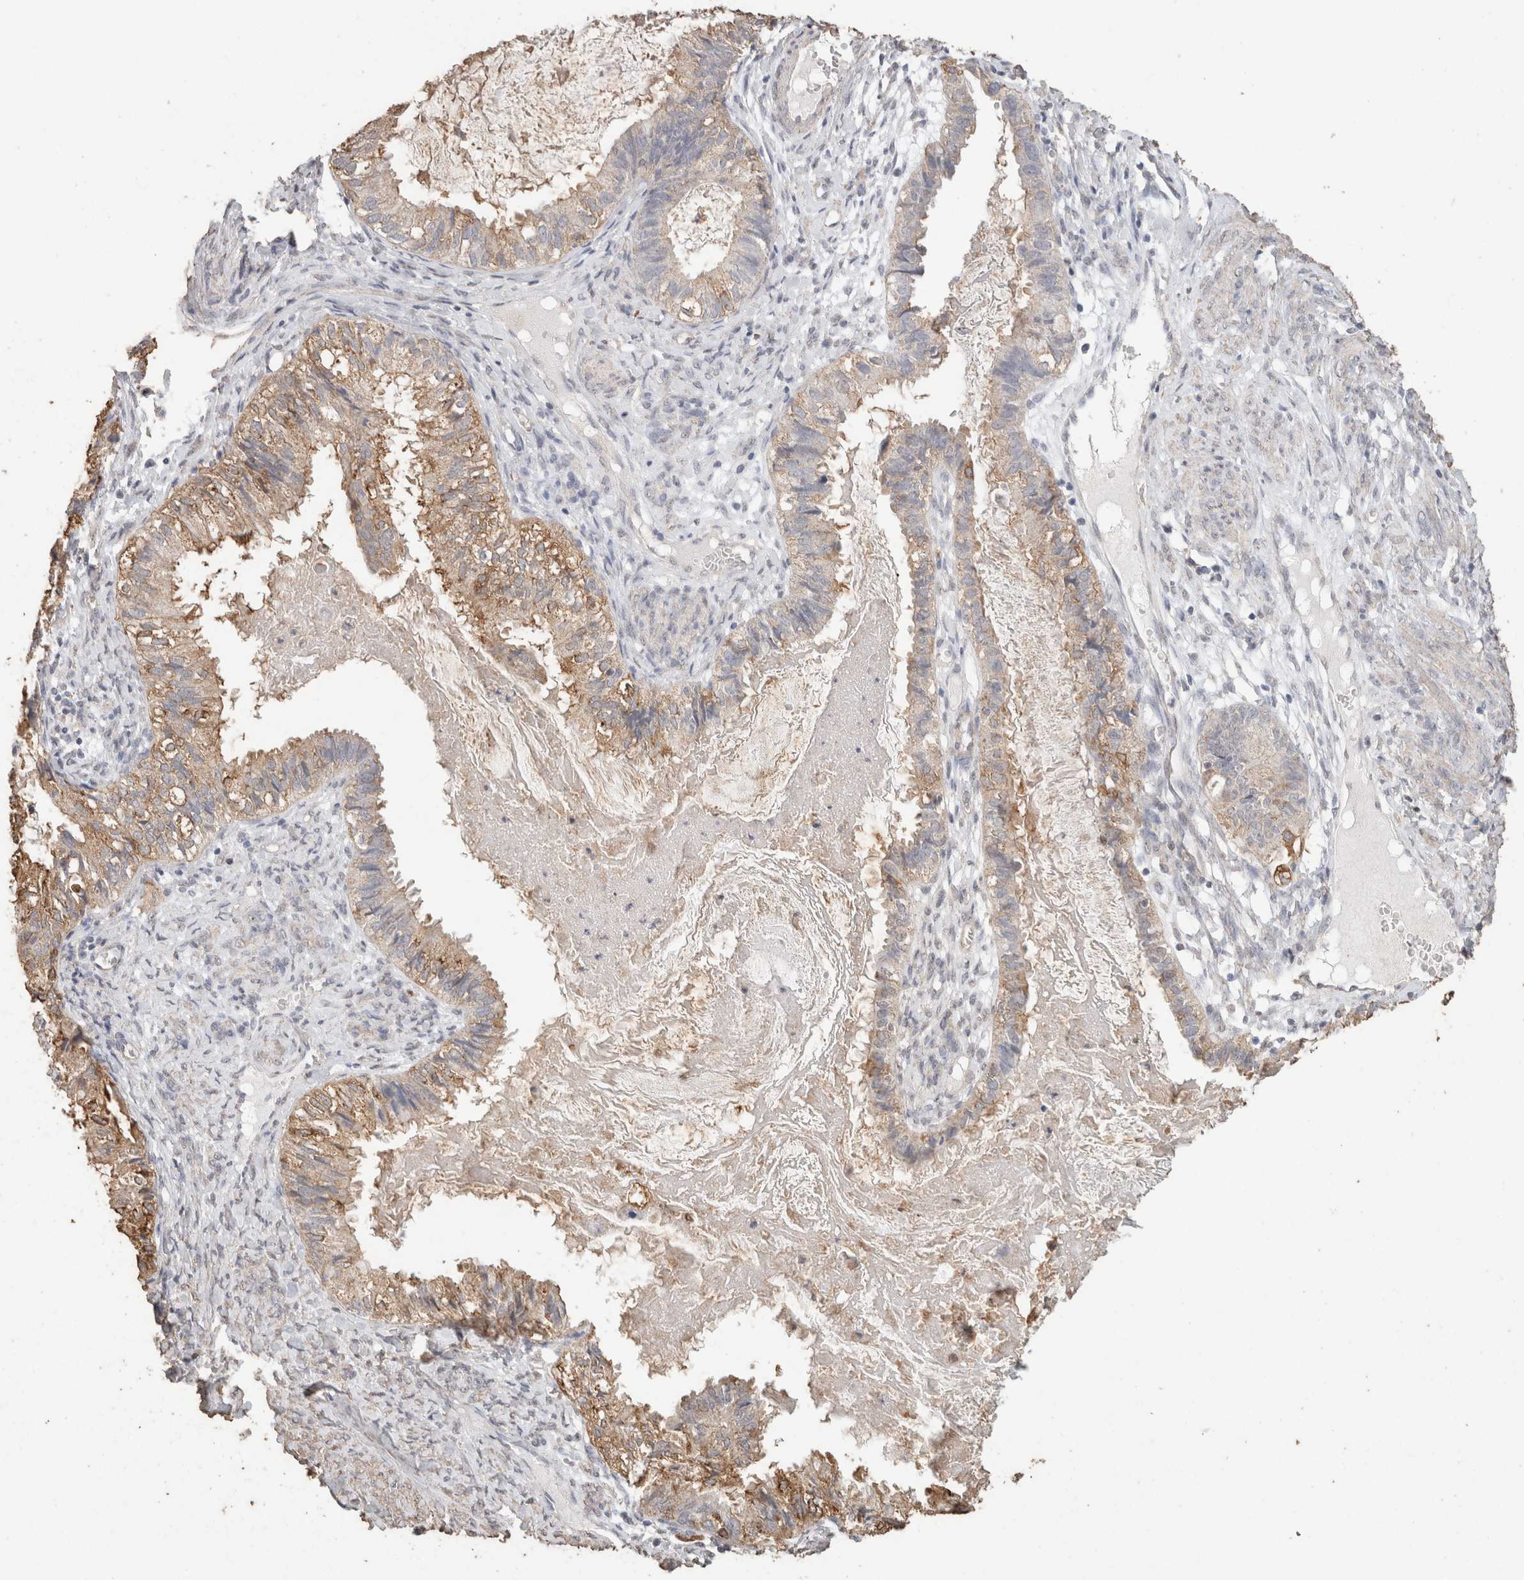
{"staining": {"intensity": "weak", "quantity": "25%-75%", "location": "cytoplasmic/membranous"}, "tissue": "cervical cancer", "cell_type": "Tumor cells", "image_type": "cancer", "snomed": [{"axis": "morphology", "description": "Normal tissue, NOS"}, {"axis": "morphology", "description": "Adenocarcinoma, NOS"}, {"axis": "topography", "description": "Cervix"}, {"axis": "topography", "description": "Endometrium"}], "caption": "Immunohistochemistry (IHC) (DAB) staining of adenocarcinoma (cervical) displays weak cytoplasmic/membranous protein expression in about 25%-75% of tumor cells. (DAB = brown stain, brightfield microscopy at high magnification).", "gene": "CX3CL1", "patient": {"sex": "female", "age": 86}}